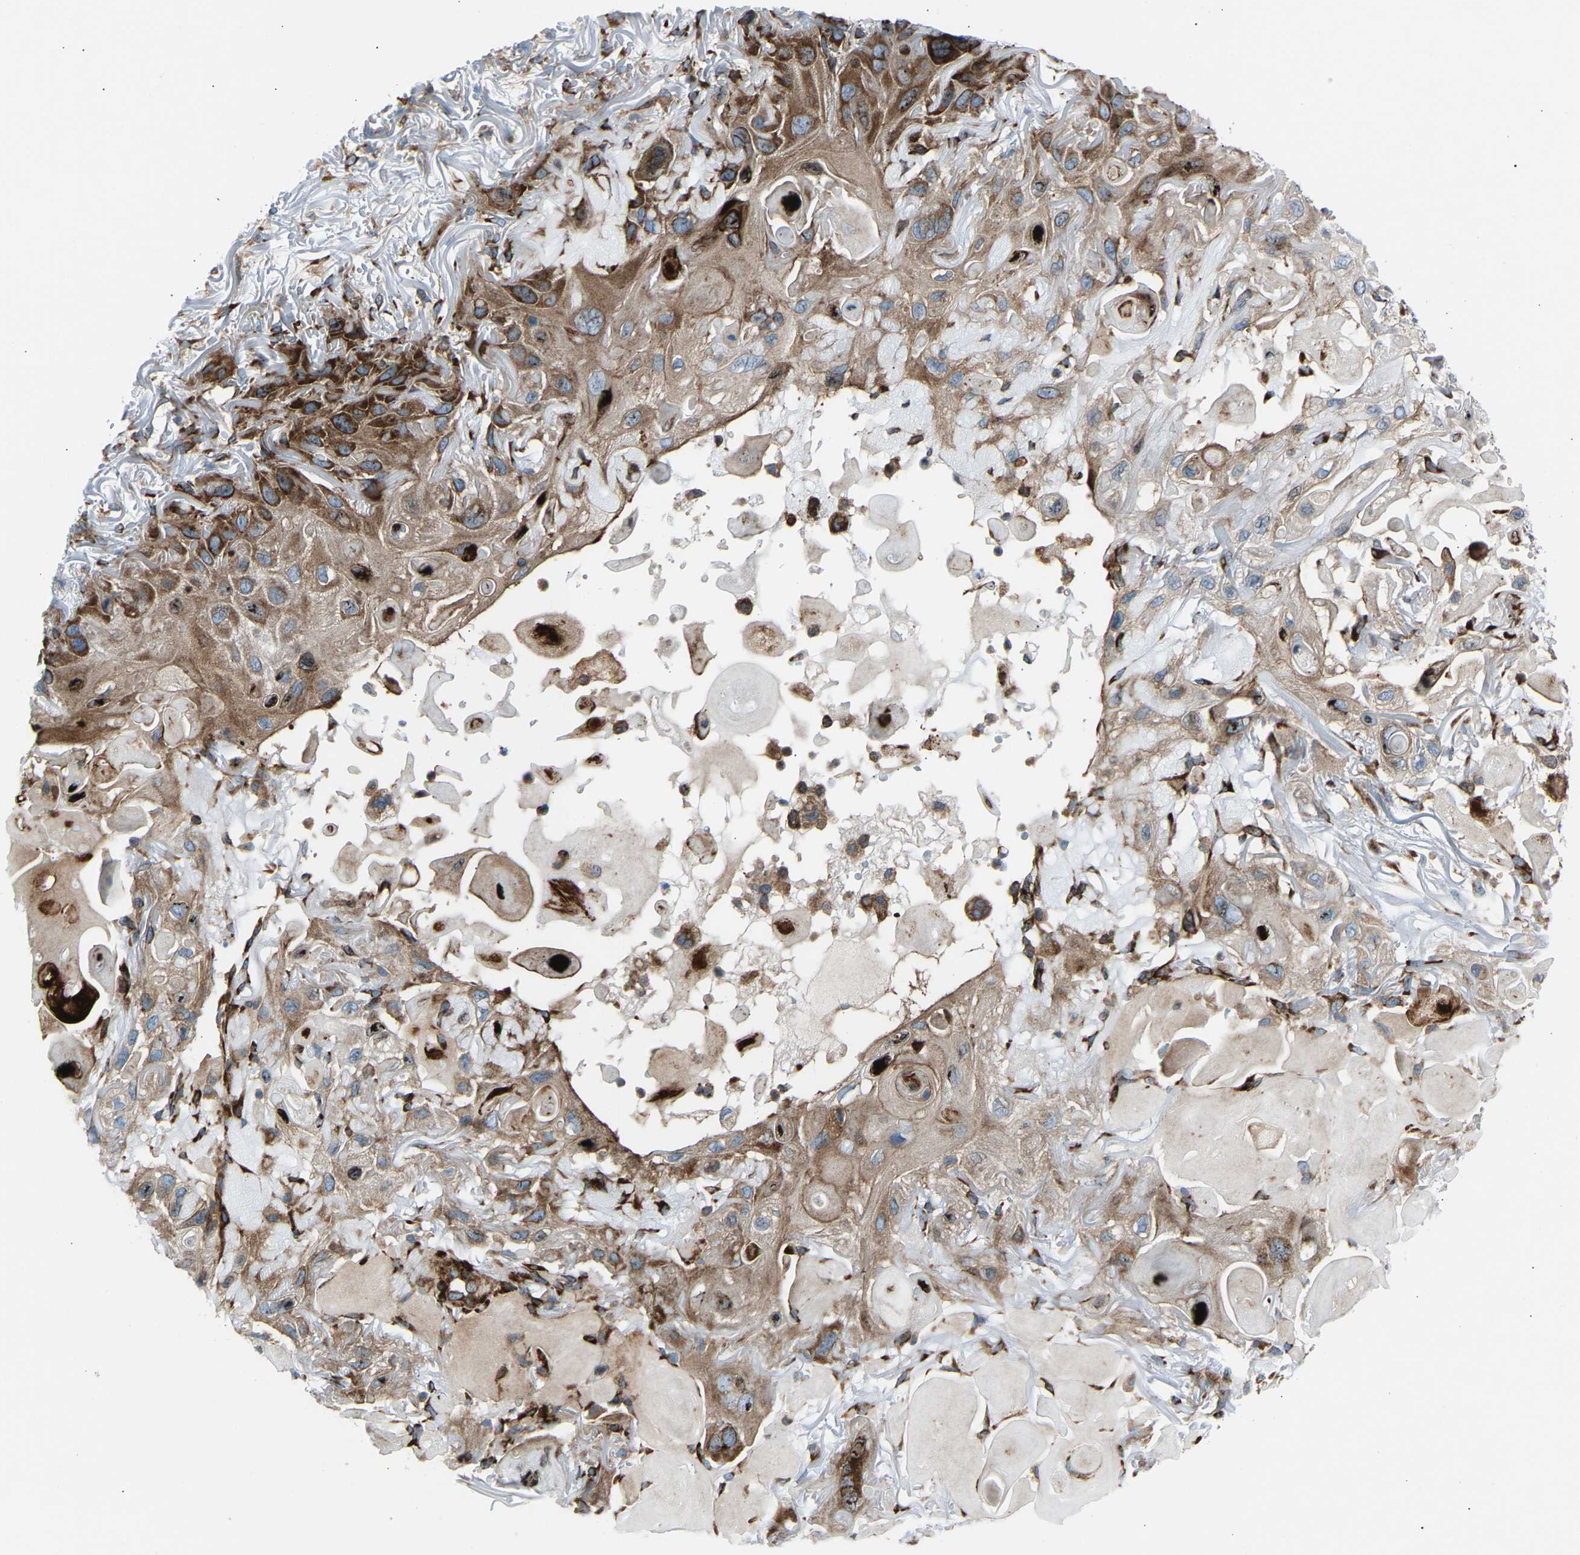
{"staining": {"intensity": "moderate", "quantity": ">75%", "location": "cytoplasmic/membranous"}, "tissue": "skin cancer", "cell_type": "Tumor cells", "image_type": "cancer", "snomed": [{"axis": "morphology", "description": "Squamous cell carcinoma, NOS"}, {"axis": "topography", "description": "Skin"}], "caption": "Immunohistochemistry (DAB (3,3'-diaminobenzidine)) staining of skin squamous cell carcinoma reveals moderate cytoplasmic/membranous protein positivity in approximately >75% of tumor cells.", "gene": "VPS41", "patient": {"sex": "female", "age": 77}}